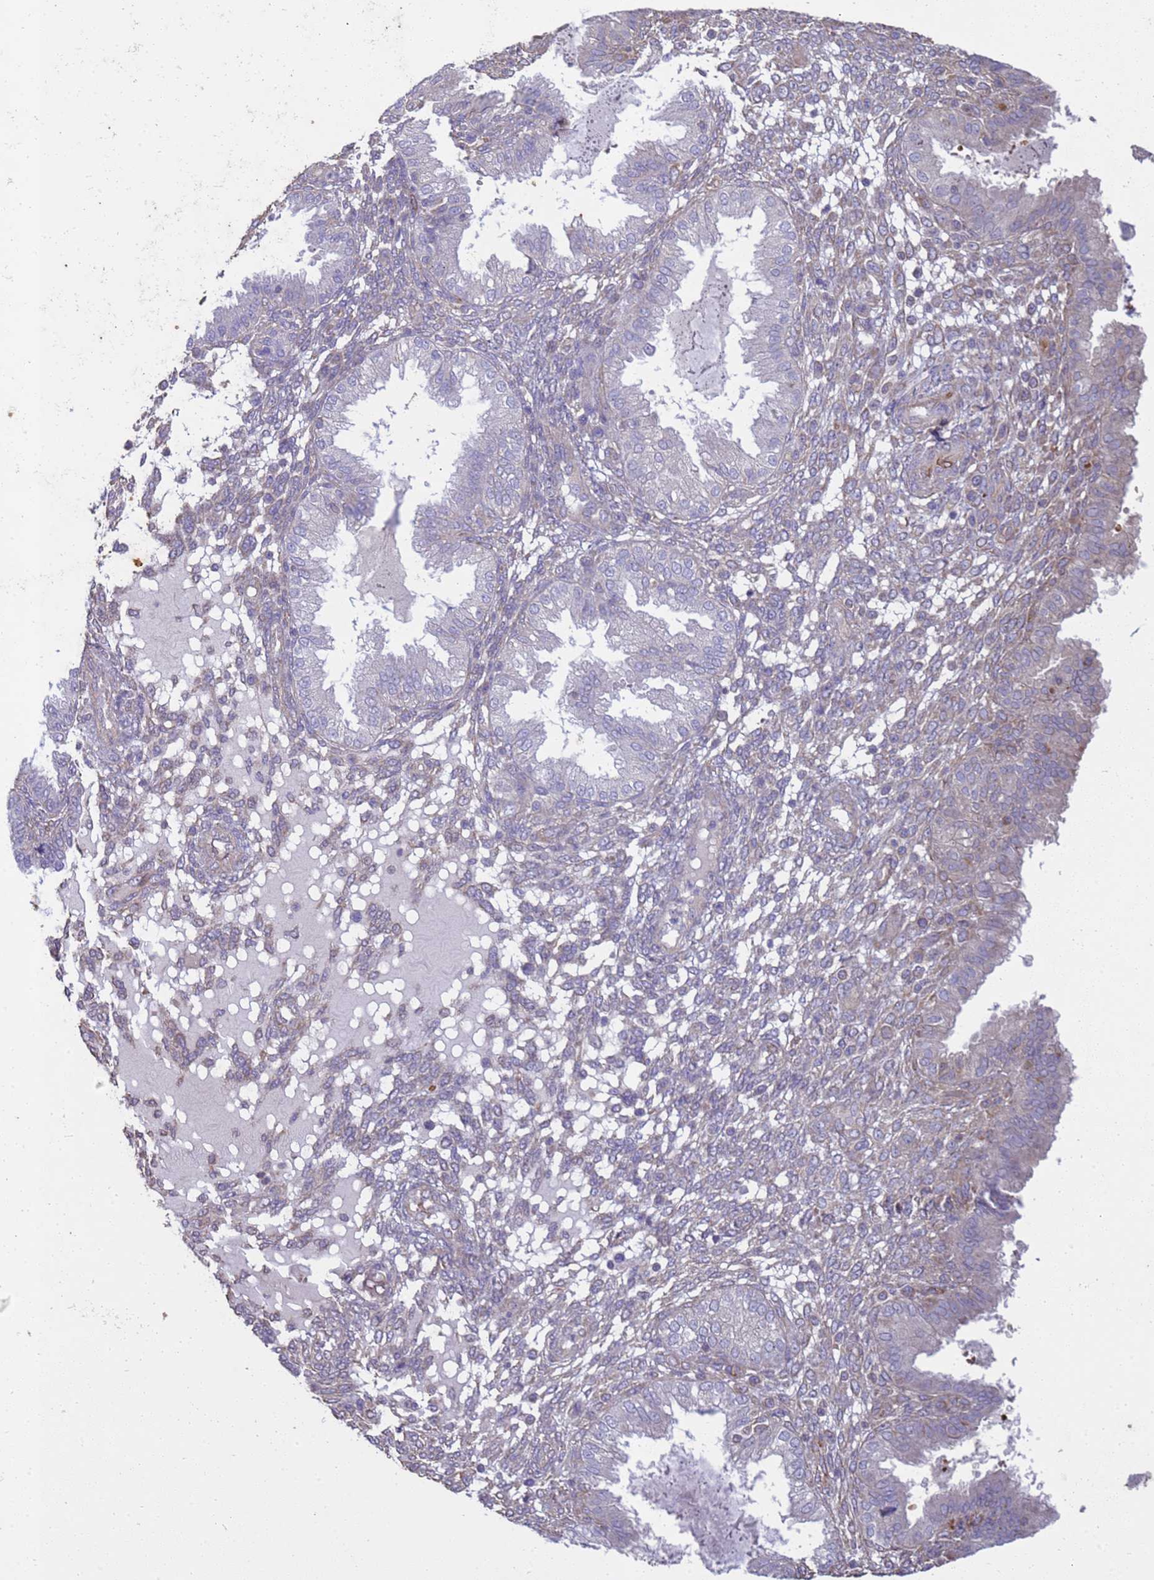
{"staining": {"intensity": "negative", "quantity": "none", "location": "none"}, "tissue": "endometrium", "cell_type": "Cells in endometrial stroma", "image_type": "normal", "snomed": [{"axis": "morphology", "description": "Normal tissue, NOS"}, {"axis": "topography", "description": "Endometrium"}], "caption": "A high-resolution photomicrograph shows IHC staining of unremarkable endometrium, which shows no significant expression in cells in endometrial stroma.", "gene": "SGIP1", "patient": {"sex": "female", "age": 33}}